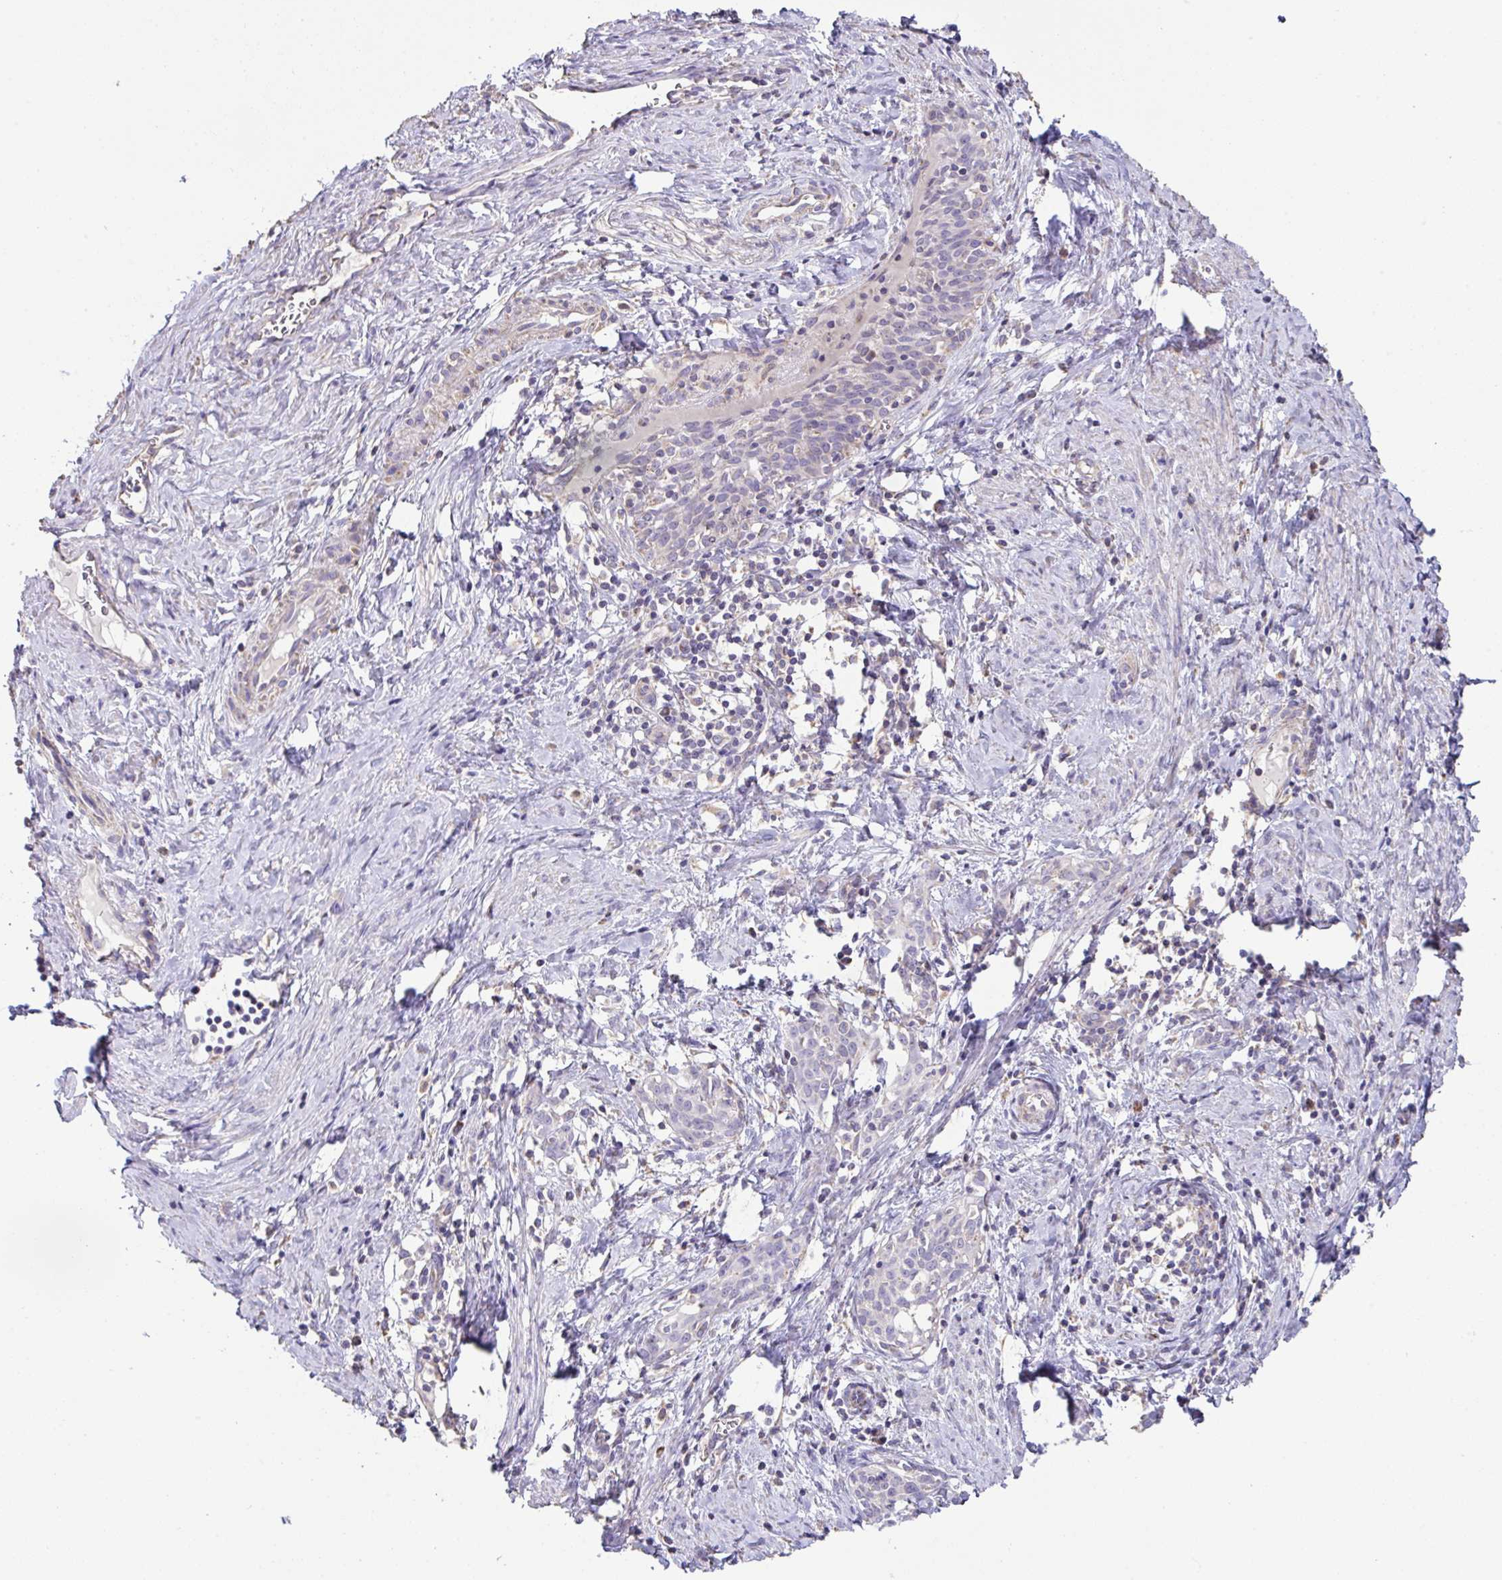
{"staining": {"intensity": "negative", "quantity": "none", "location": "none"}, "tissue": "cervical cancer", "cell_type": "Tumor cells", "image_type": "cancer", "snomed": [{"axis": "morphology", "description": "Squamous cell carcinoma, NOS"}, {"axis": "topography", "description": "Cervix"}], "caption": "Tumor cells are negative for brown protein staining in squamous cell carcinoma (cervical).", "gene": "DOK7", "patient": {"sex": "female", "age": 52}}